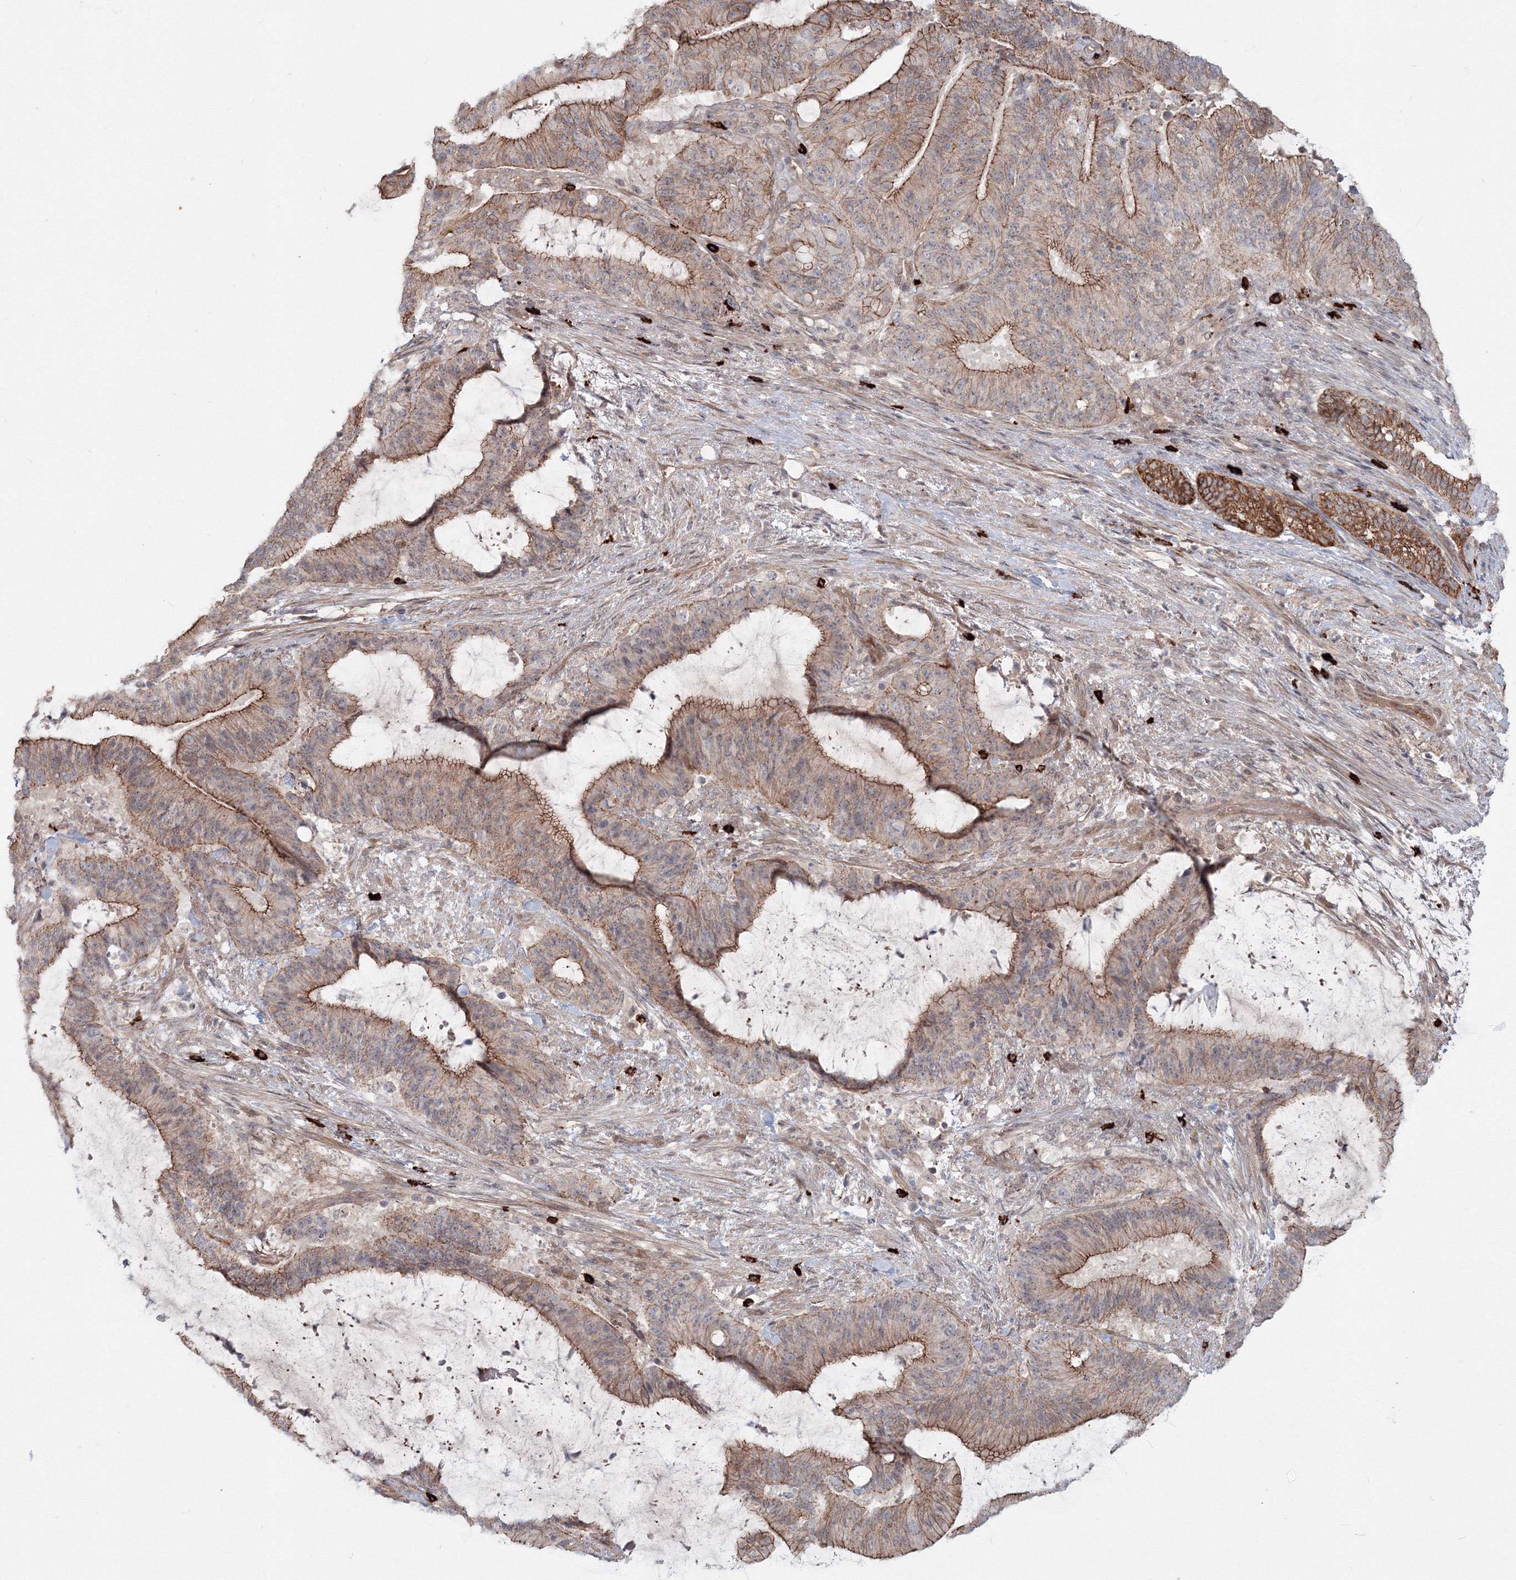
{"staining": {"intensity": "moderate", "quantity": ">75%", "location": "cytoplasmic/membranous"}, "tissue": "liver cancer", "cell_type": "Tumor cells", "image_type": "cancer", "snomed": [{"axis": "morphology", "description": "Normal tissue, NOS"}, {"axis": "morphology", "description": "Cholangiocarcinoma"}, {"axis": "topography", "description": "Liver"}, {"axis": "topography", "description": "Peripheral nerve tissue"}], "caption": "This photomicrograph reveals liver cholangiocarcinoma stained with immunohistochemistry (IHC) to label a protein in brown. The cytoplasmic/membranous of tumor cells show moderate positivity for the protein. Nuclei are counter-stained blue.", "gene": "SH3PXD2A", "patient": {"sex": "female", "age": 73}}